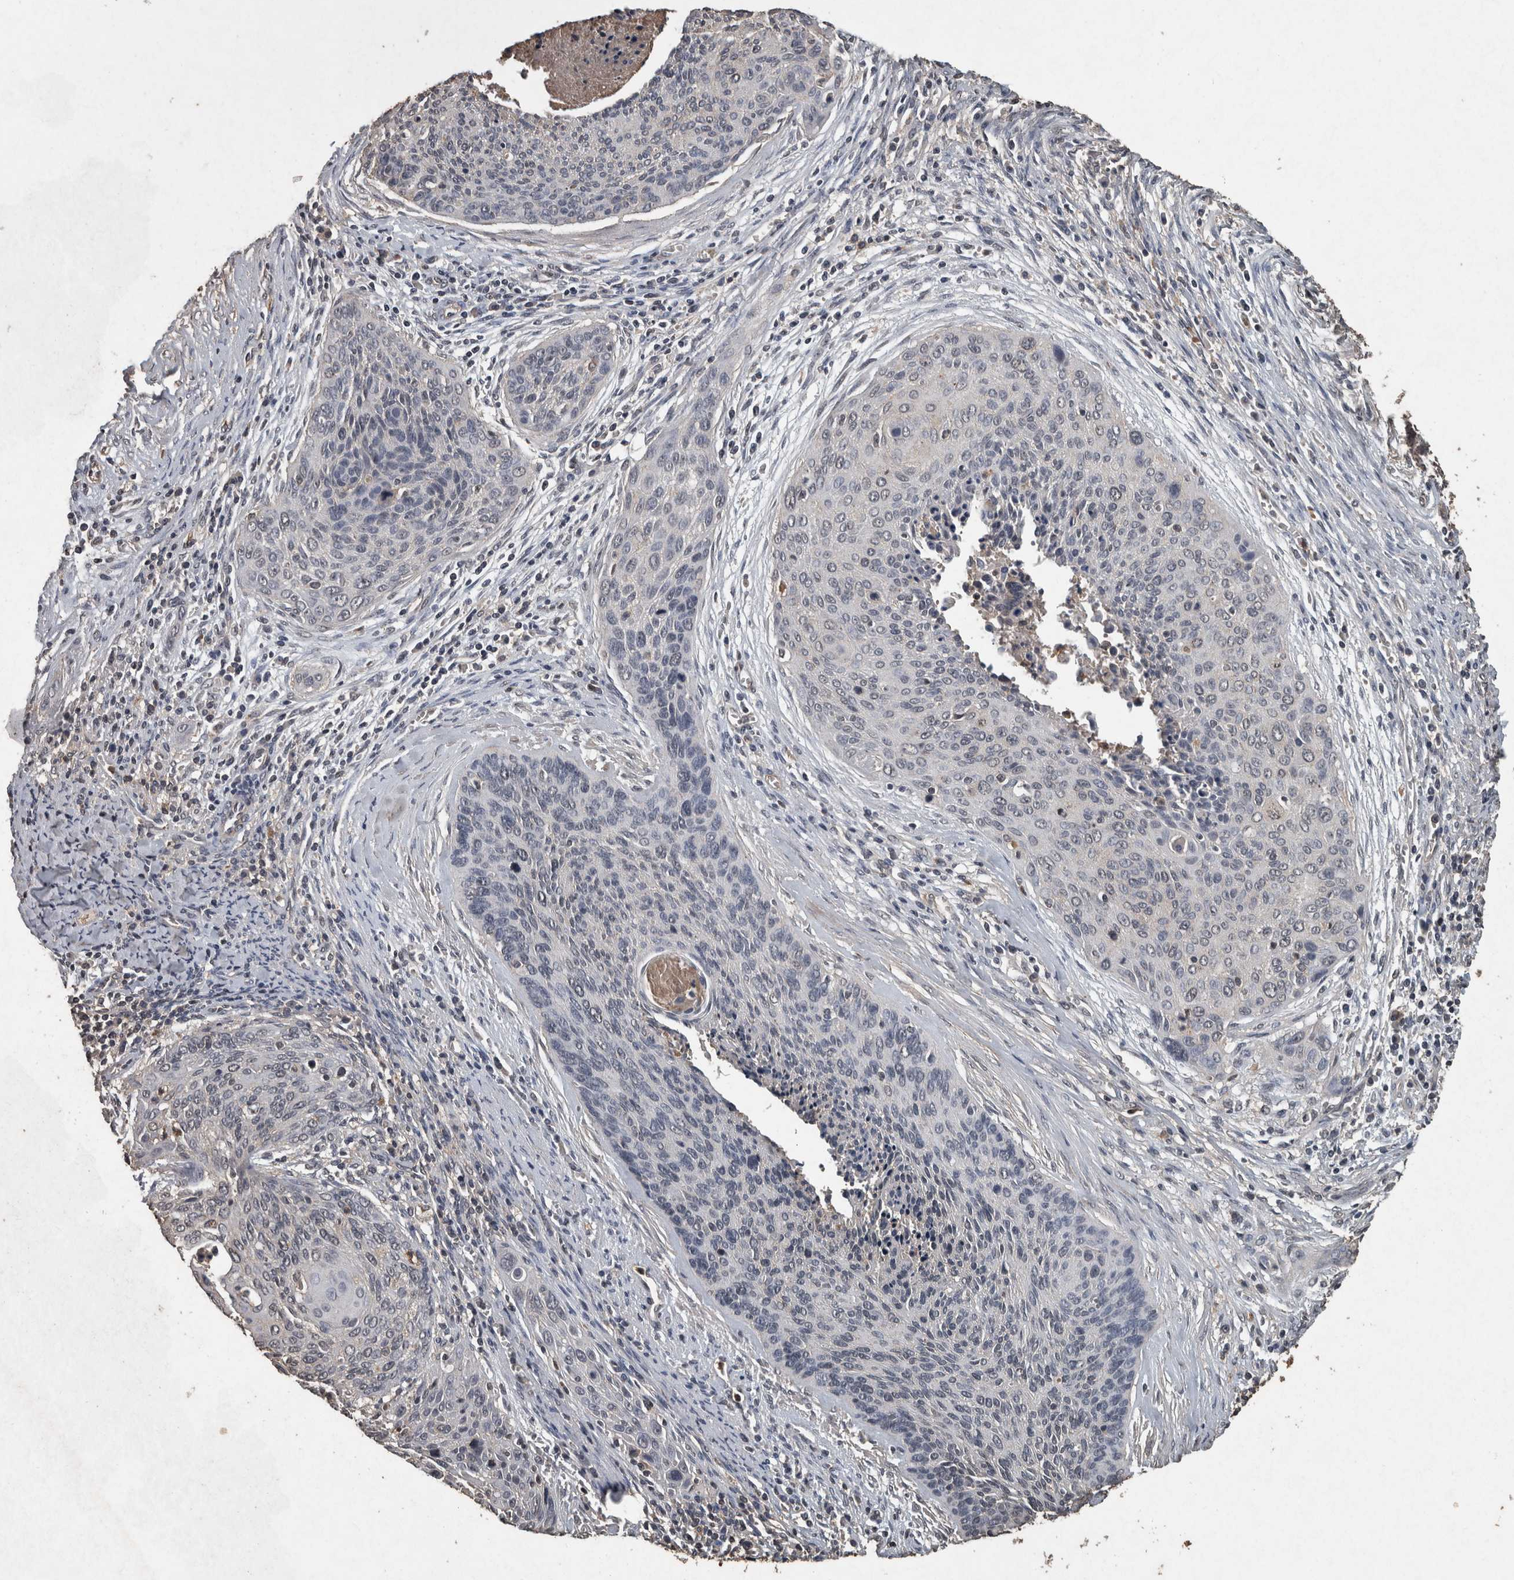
{"staining": {"intensity": "negative", "quantity": "none", "location": "none"}, "tissue": "cervical cancer", "cell_type": "Tumor cells", "image_type": "cancer", "snomed": [{"axis": "morphology", "description": "Squamous cell carcinoma, NOS"}, {"axis": "topography", "description": "Cervix"}], "caption": "IHC of human squamous cell carcinoma (cervical) exhibits no staining in tumor cells. (DAB IHC visualized using brightfield microscopy, high magnification).", "gene": "FGFRL1", "patient": {"sex": "female", "age": 55}}